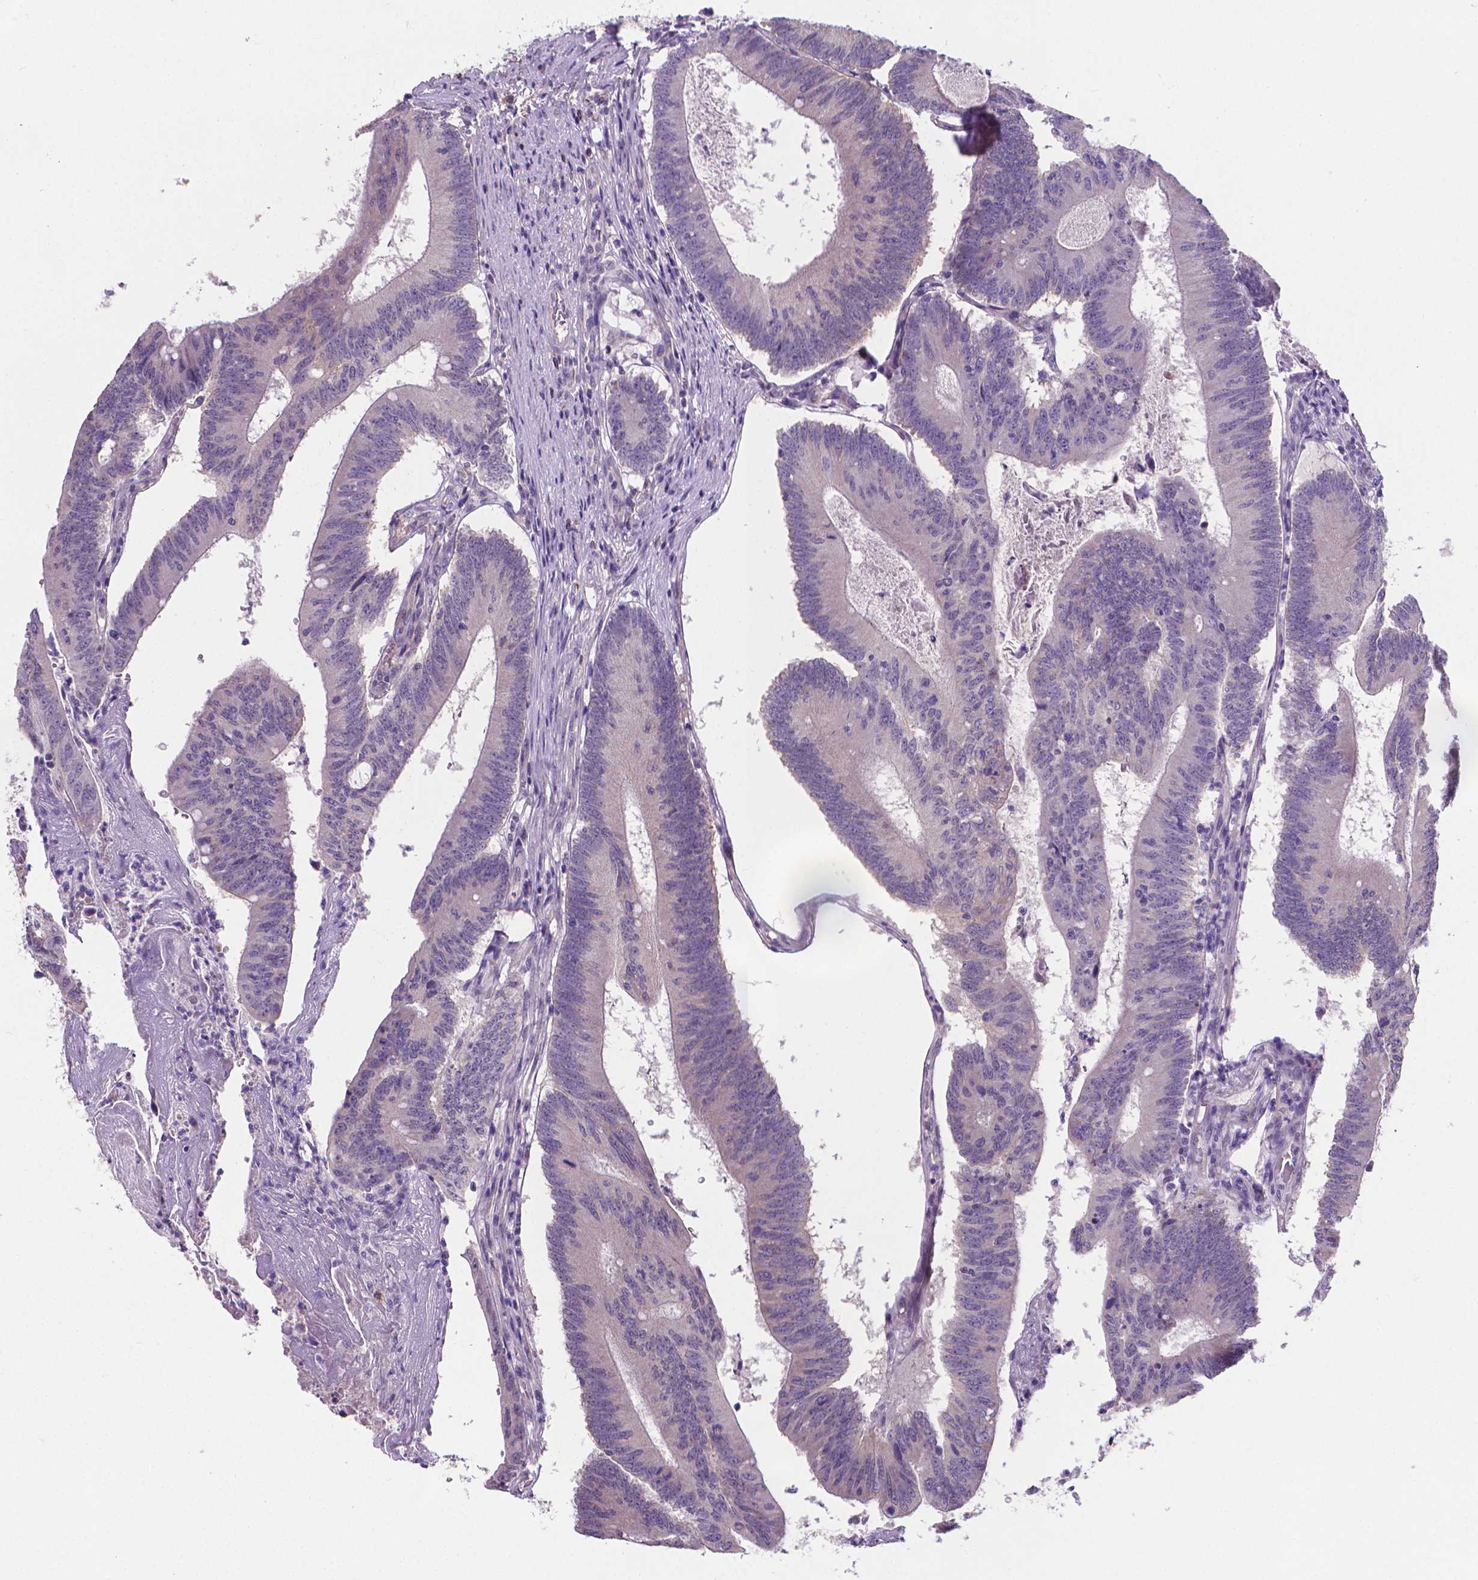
{"staining": {"intensity": "negative", "quantity": "none", "location": "none"}, "tissue": "colorectal cancer", "cell_type": "Tumor cells", "image_type": "cancer", "snomed": [{"axis": "morphology", "description": "Adenocarcinoma, NOS"}, {"axis": "topography", "description": "Colon"}], "caption": "Micrograph shows no protein staining in tumor cells of colorectal cancer tissue. The staining is performed using DAB brown chromogen with nuclei counter-stained in using hematoxylin.", "gene": "GPR63", "patient": {"sex": "female", "age": 70}}